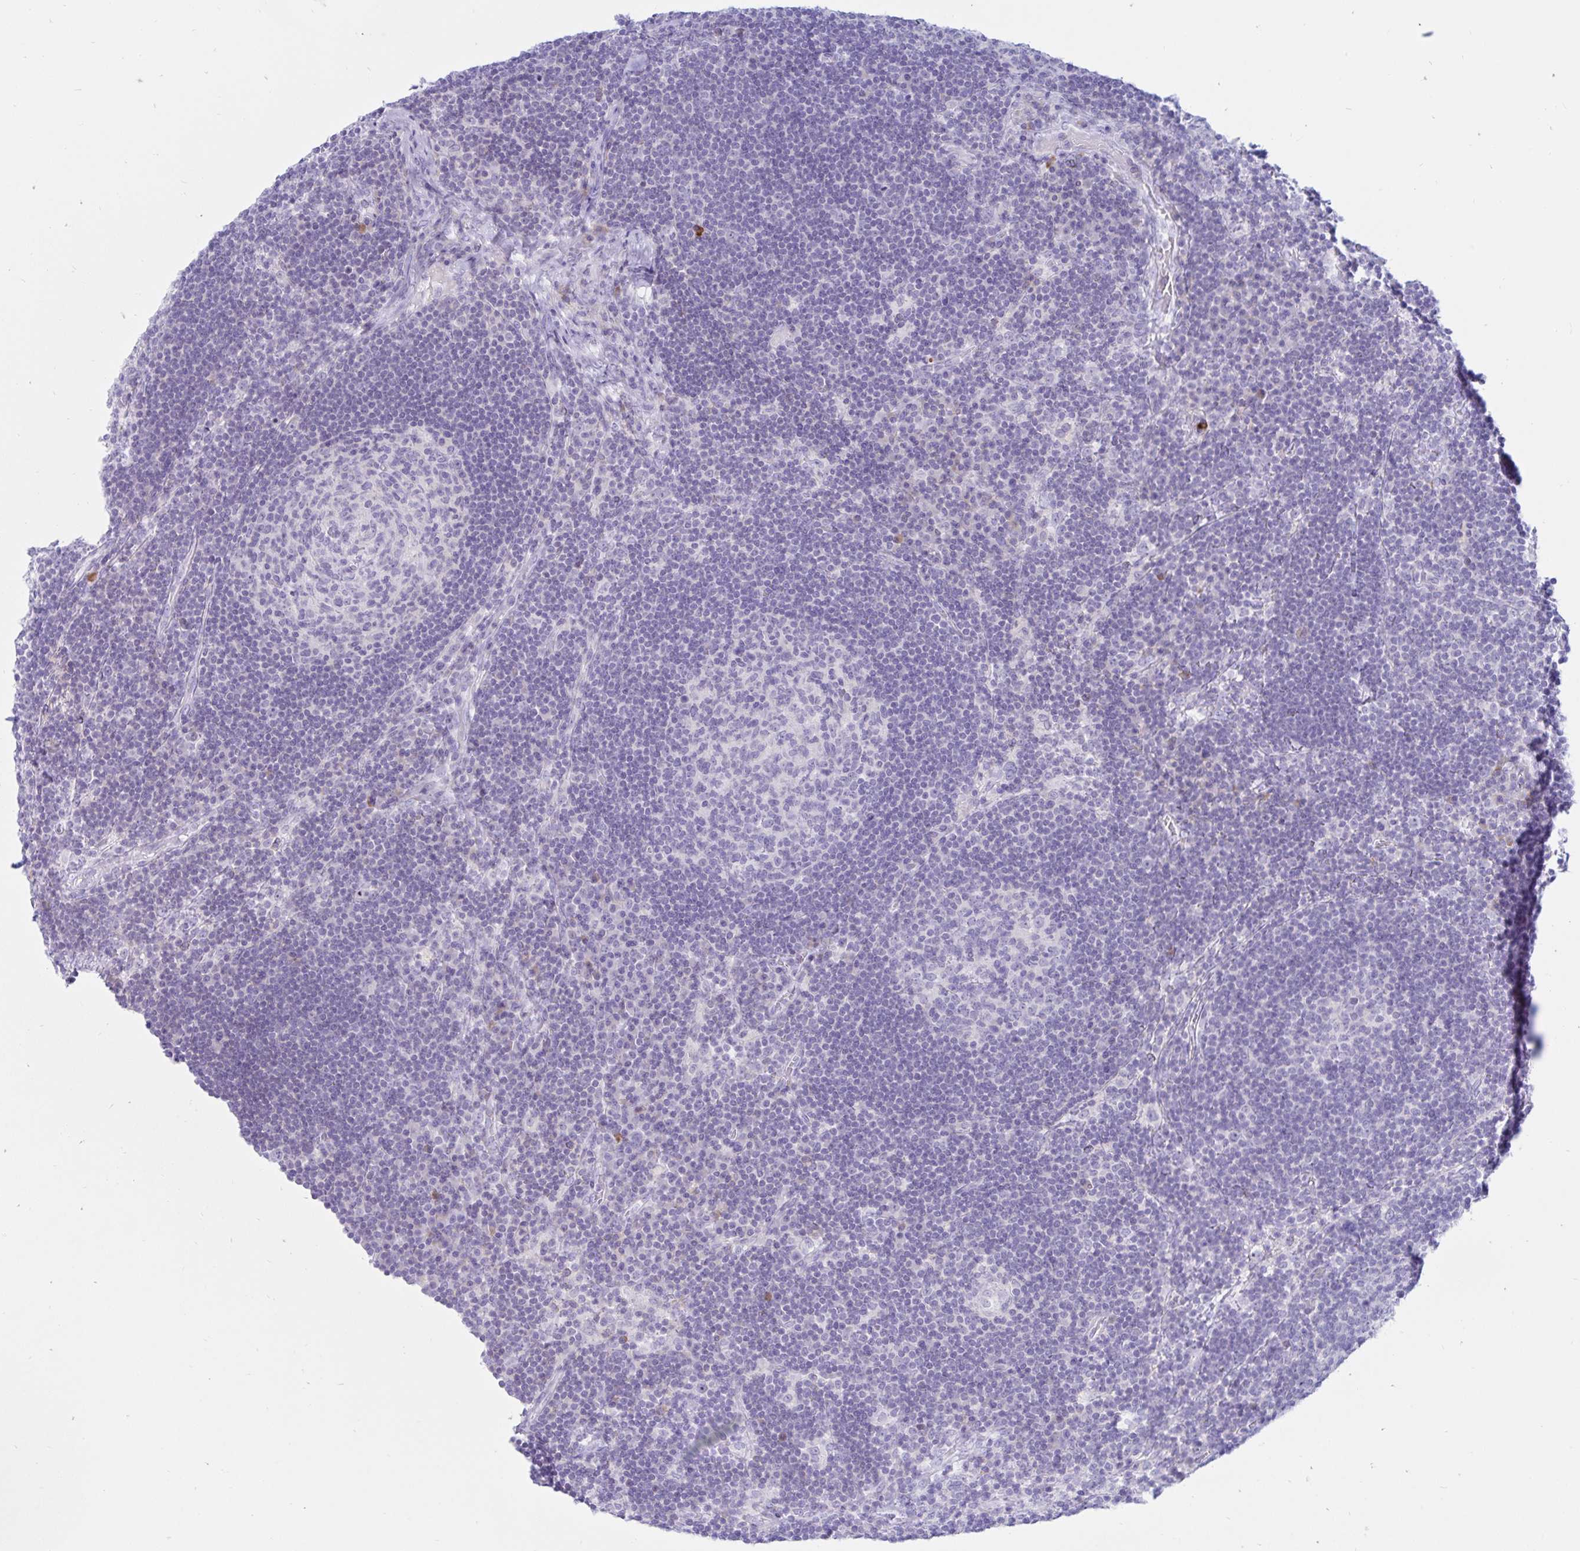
{"staining": {"intensity": "negative", "quantity": "none", "location": "none"}, "tissue": "lymph node", "cell_type": "Germinal center cells", "image_type": "normal", "snomed": [{"axis": "morphology", "description": "Normal tissue, NOS"}, {"axis": "topography", "description": "Lymph node"}], "caption": "Immunohistochemical staining of benign human lymph node demonstrates no significant positivity in germinal center cells.", "gene": "BEST1", "patient": {"sex": "male", "age": 67}}